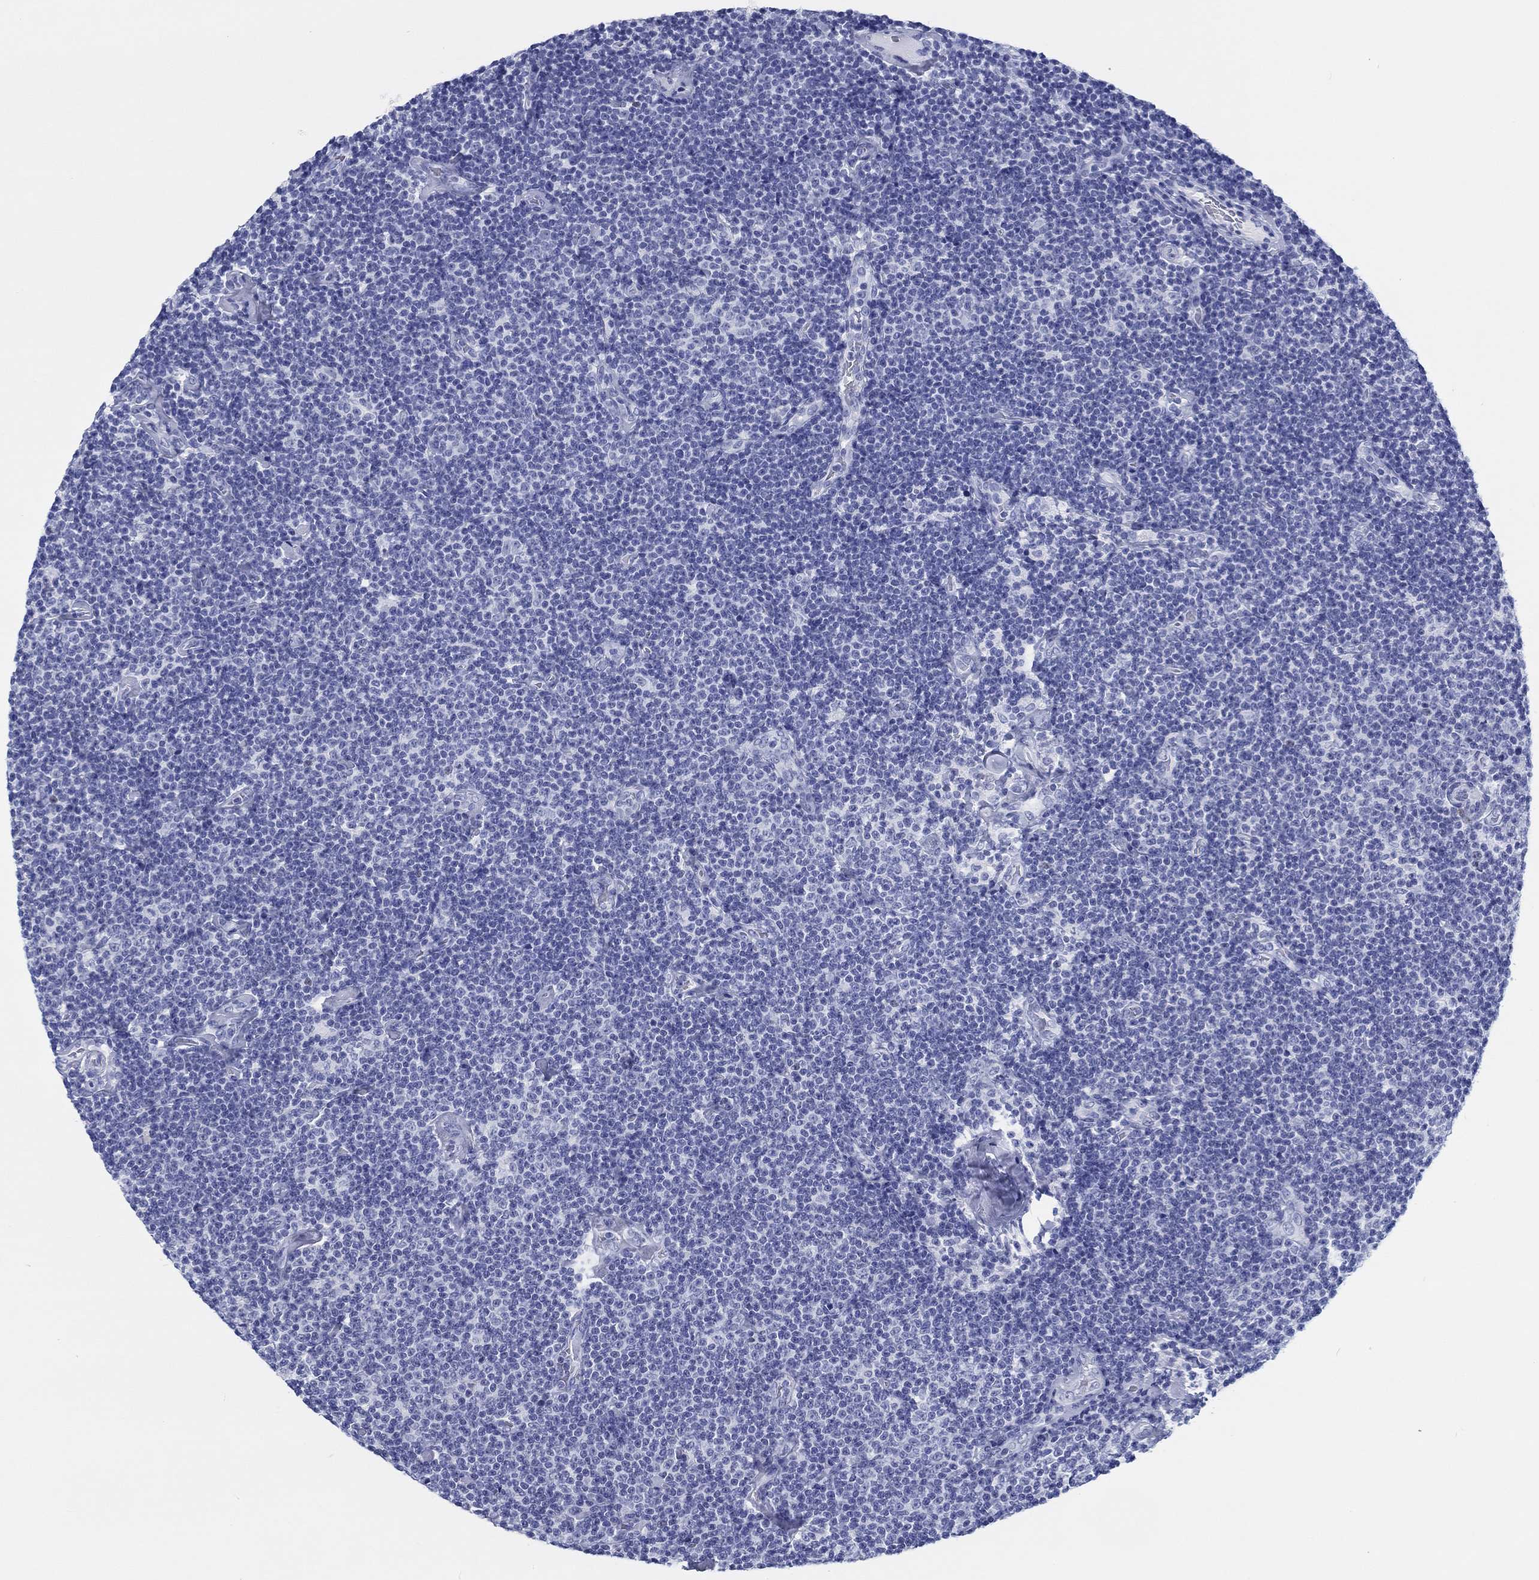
{"staining": {"intensity": "negative", "quantity": "none", "location": "none"}, "tissue": "lymphoma", "cell_type": "Tumor cells", "image_type": "cancer", "snomed": [{"axis": "morphology", "description": "Malignant lymphoma, non-Hodgkin's type, Low grade"}, {"axis": "topography", "description": "Lymph node"}], "caption": "High power microscopy photomicrograph of an IHC image of lymphoma, revealing no significant expression in tumor cells.", "gene": "H1-1", "patient": {"sex": "male", "age": 81}}